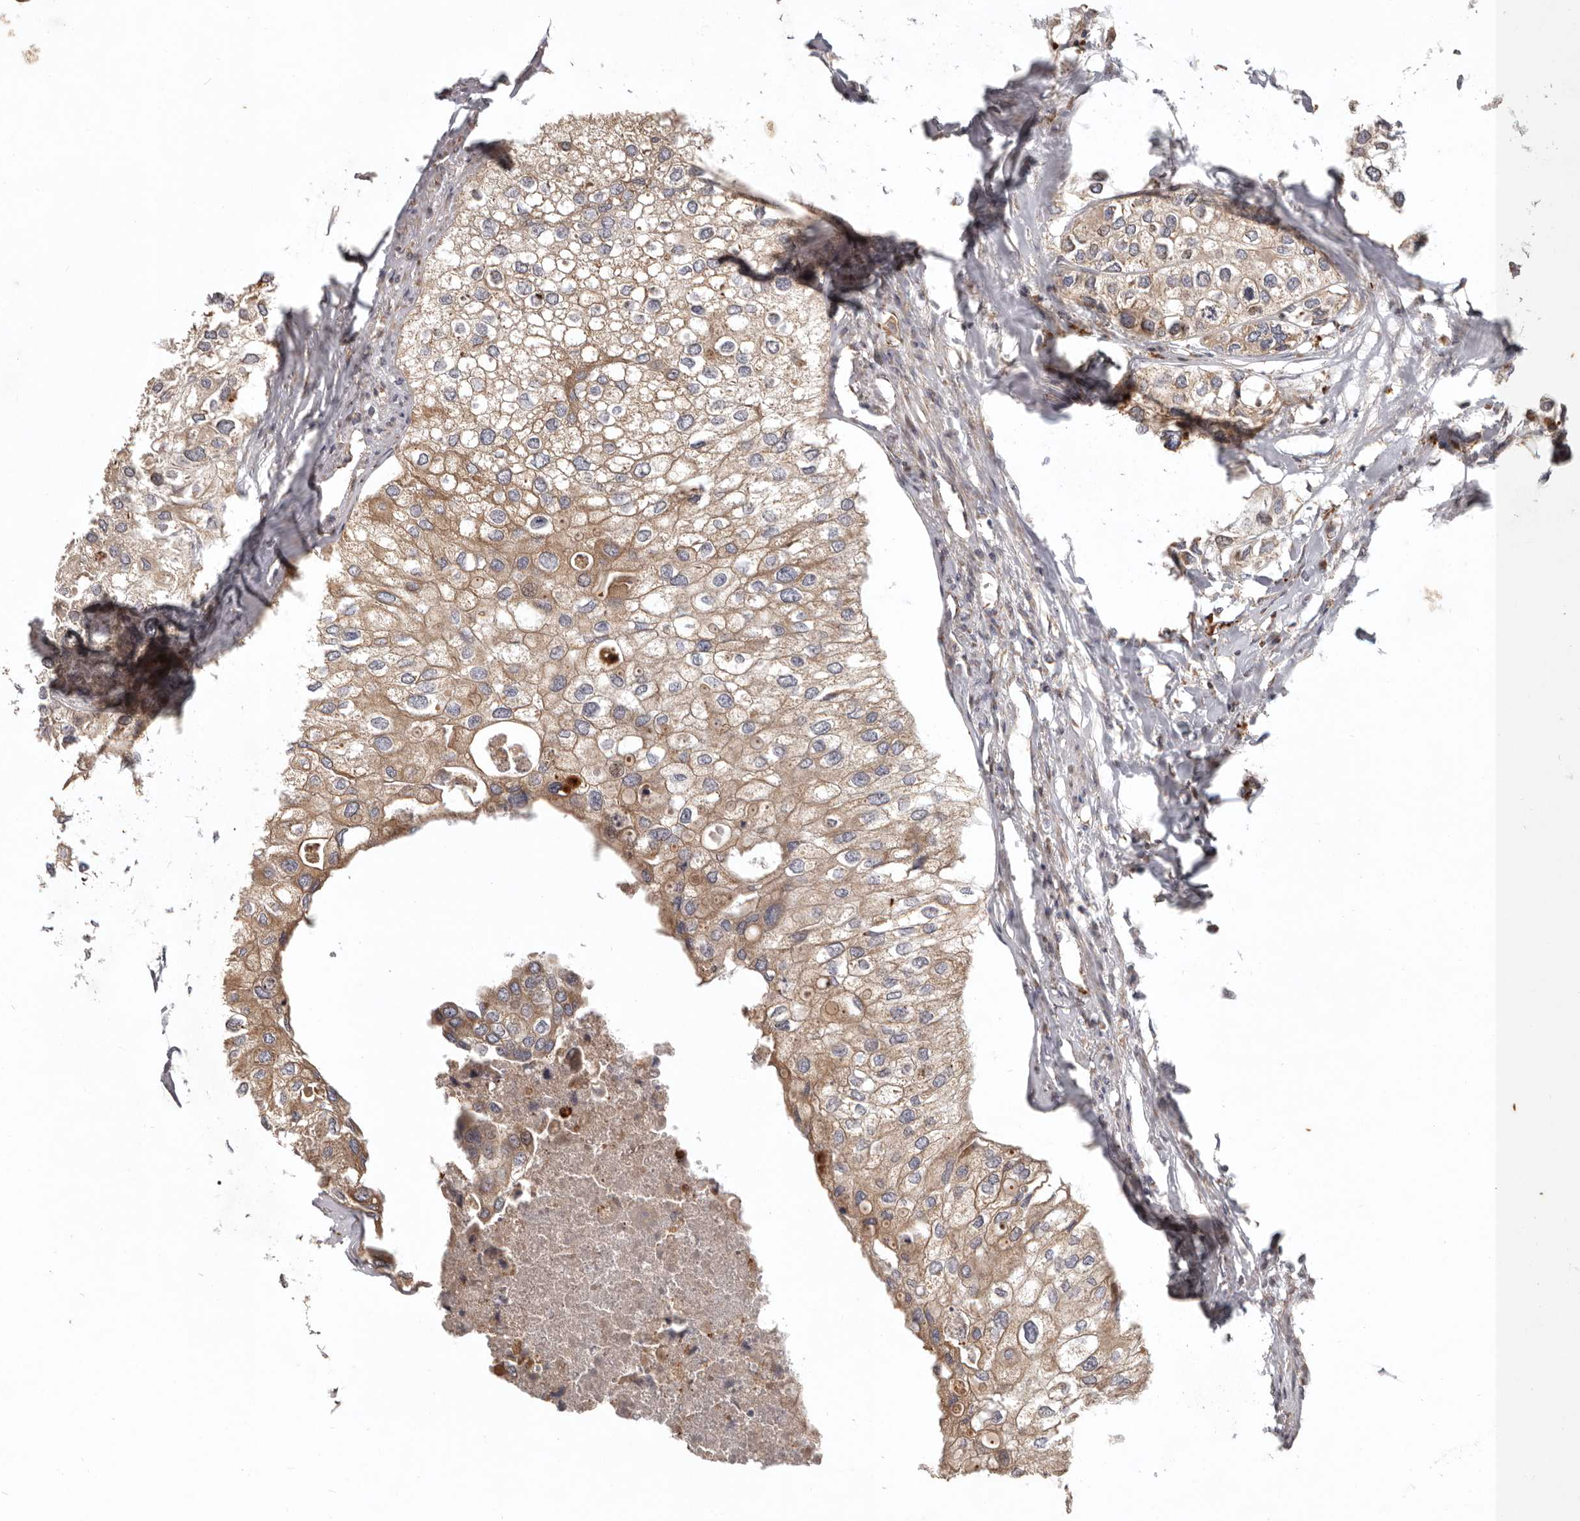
{"staining": {"intensity": "moderate", "quantity": ">75%", "location": "cytoplasmic/membranous"}, "tissue": "urothelial cancer", "cell_type": "Tumor cells", "image_type": "cancer", "snomed": [{"axis": "morphology", "description": "Urothelial carcinoma, High grade"}, {"axis": "topography", "description": "Urinary bladder"}], "caption": "Protein staining of high-grade urothelial carcinoma tissue displays moderate cytoplasmic/membranous expression in approximately >75% of tumor cells. (DAB (3,3'-diaminobenzidine) IHC, brown staining for protein, blue staining for nuclei).", "gene": "MRPS10", "patient": {"sex": "male", "age": 64}}